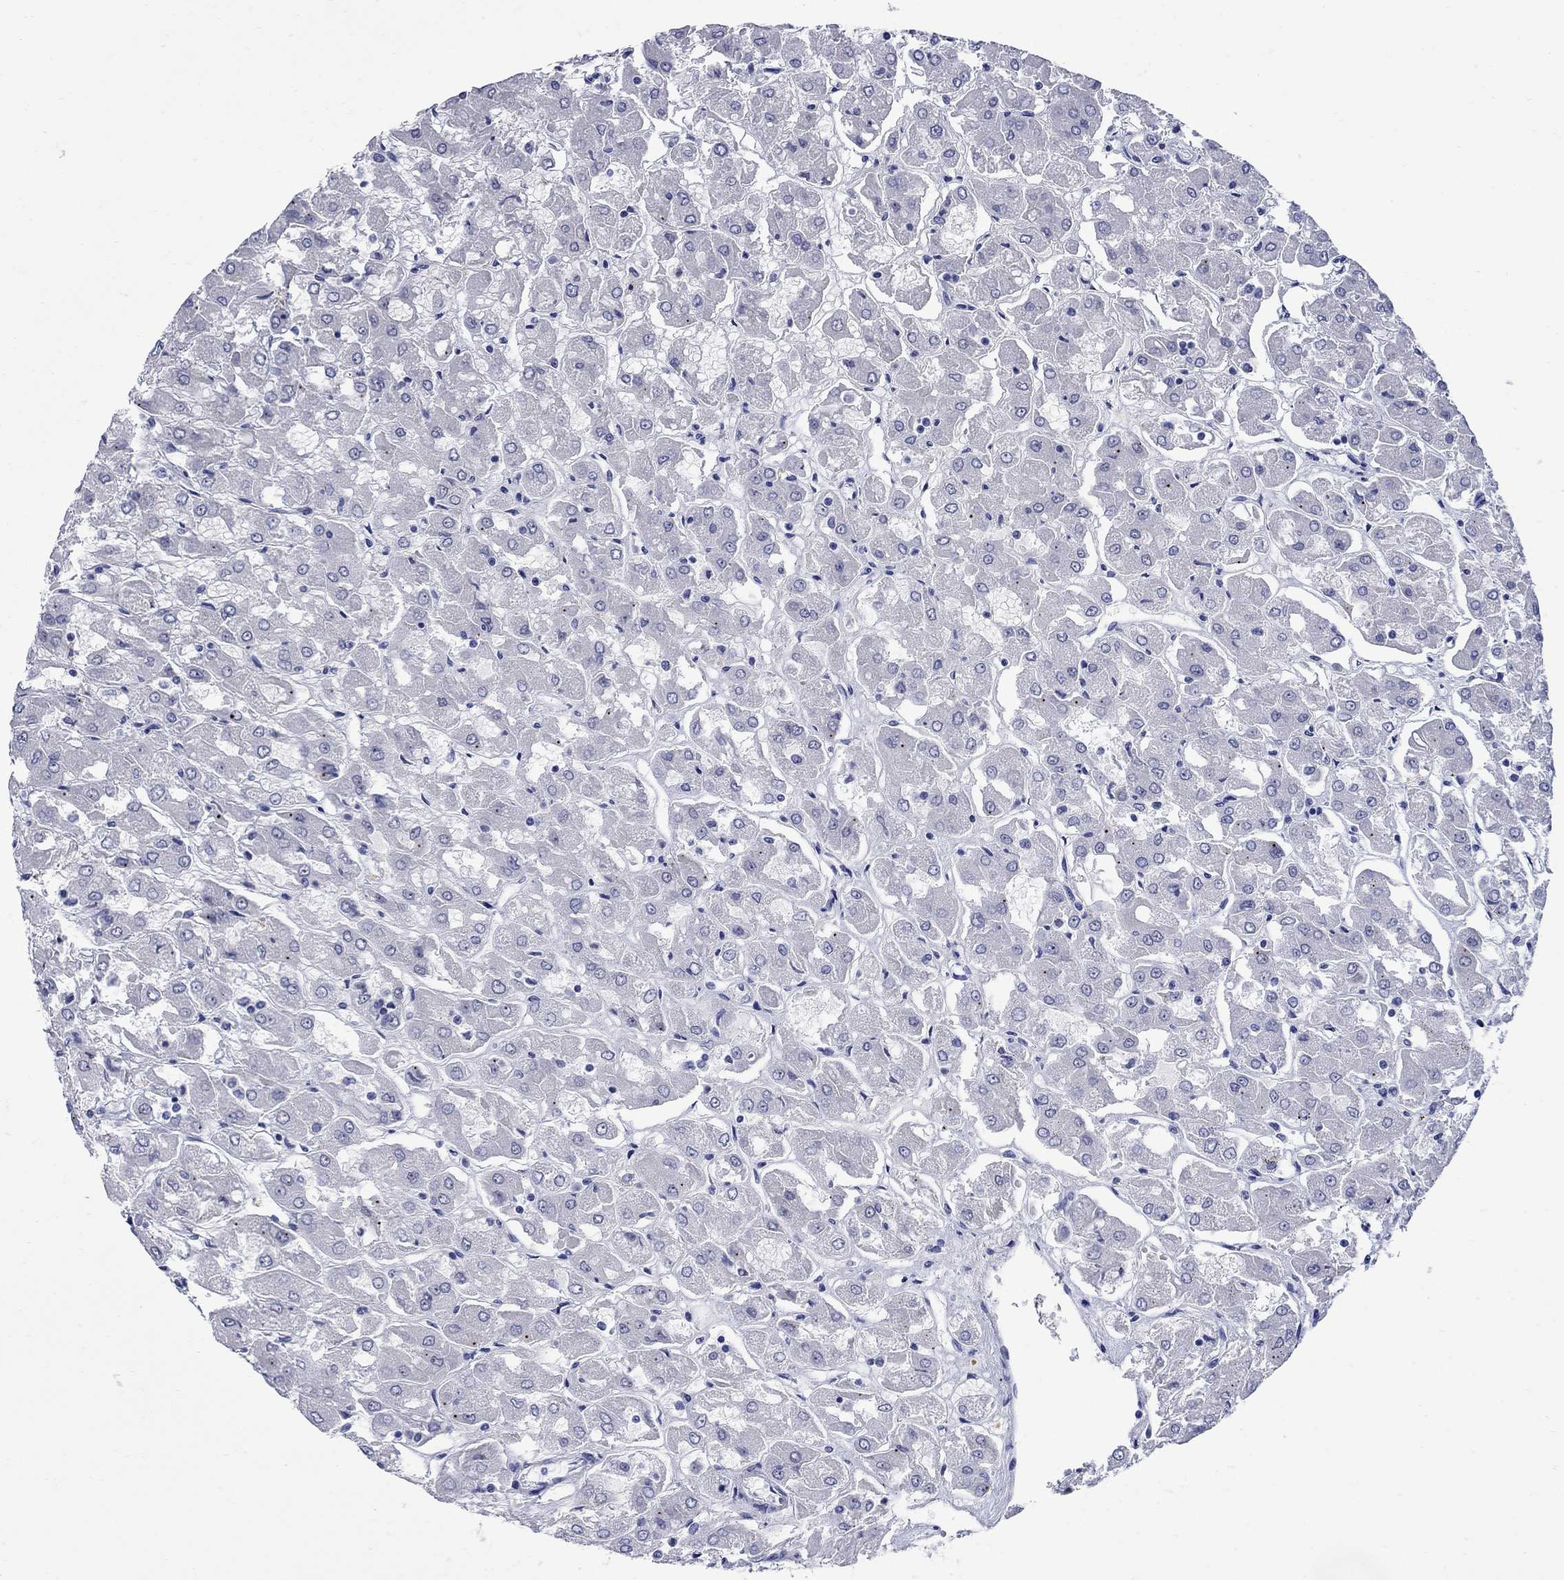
{"staining": {"intensity": "negative", "quantity": "none", "location": "none"}, "tissue": "renal cancer", "cell_type": "Tumor cells", "image_type": "cancer", "snomed": [{"axis": "morphology", "description": "Adenocarcinoma, NOS"}, {"axis": "topography", "description": "Kidney"}], "caption": "This photomicrograph is of renal adenocarcinoma stained with IHC to label a protein in brown with the nuclei are counter-stained blue. There is no positivity in tumor cells.", "gene": "TACC3", "patient": {"sex": "male", "age": 72}}